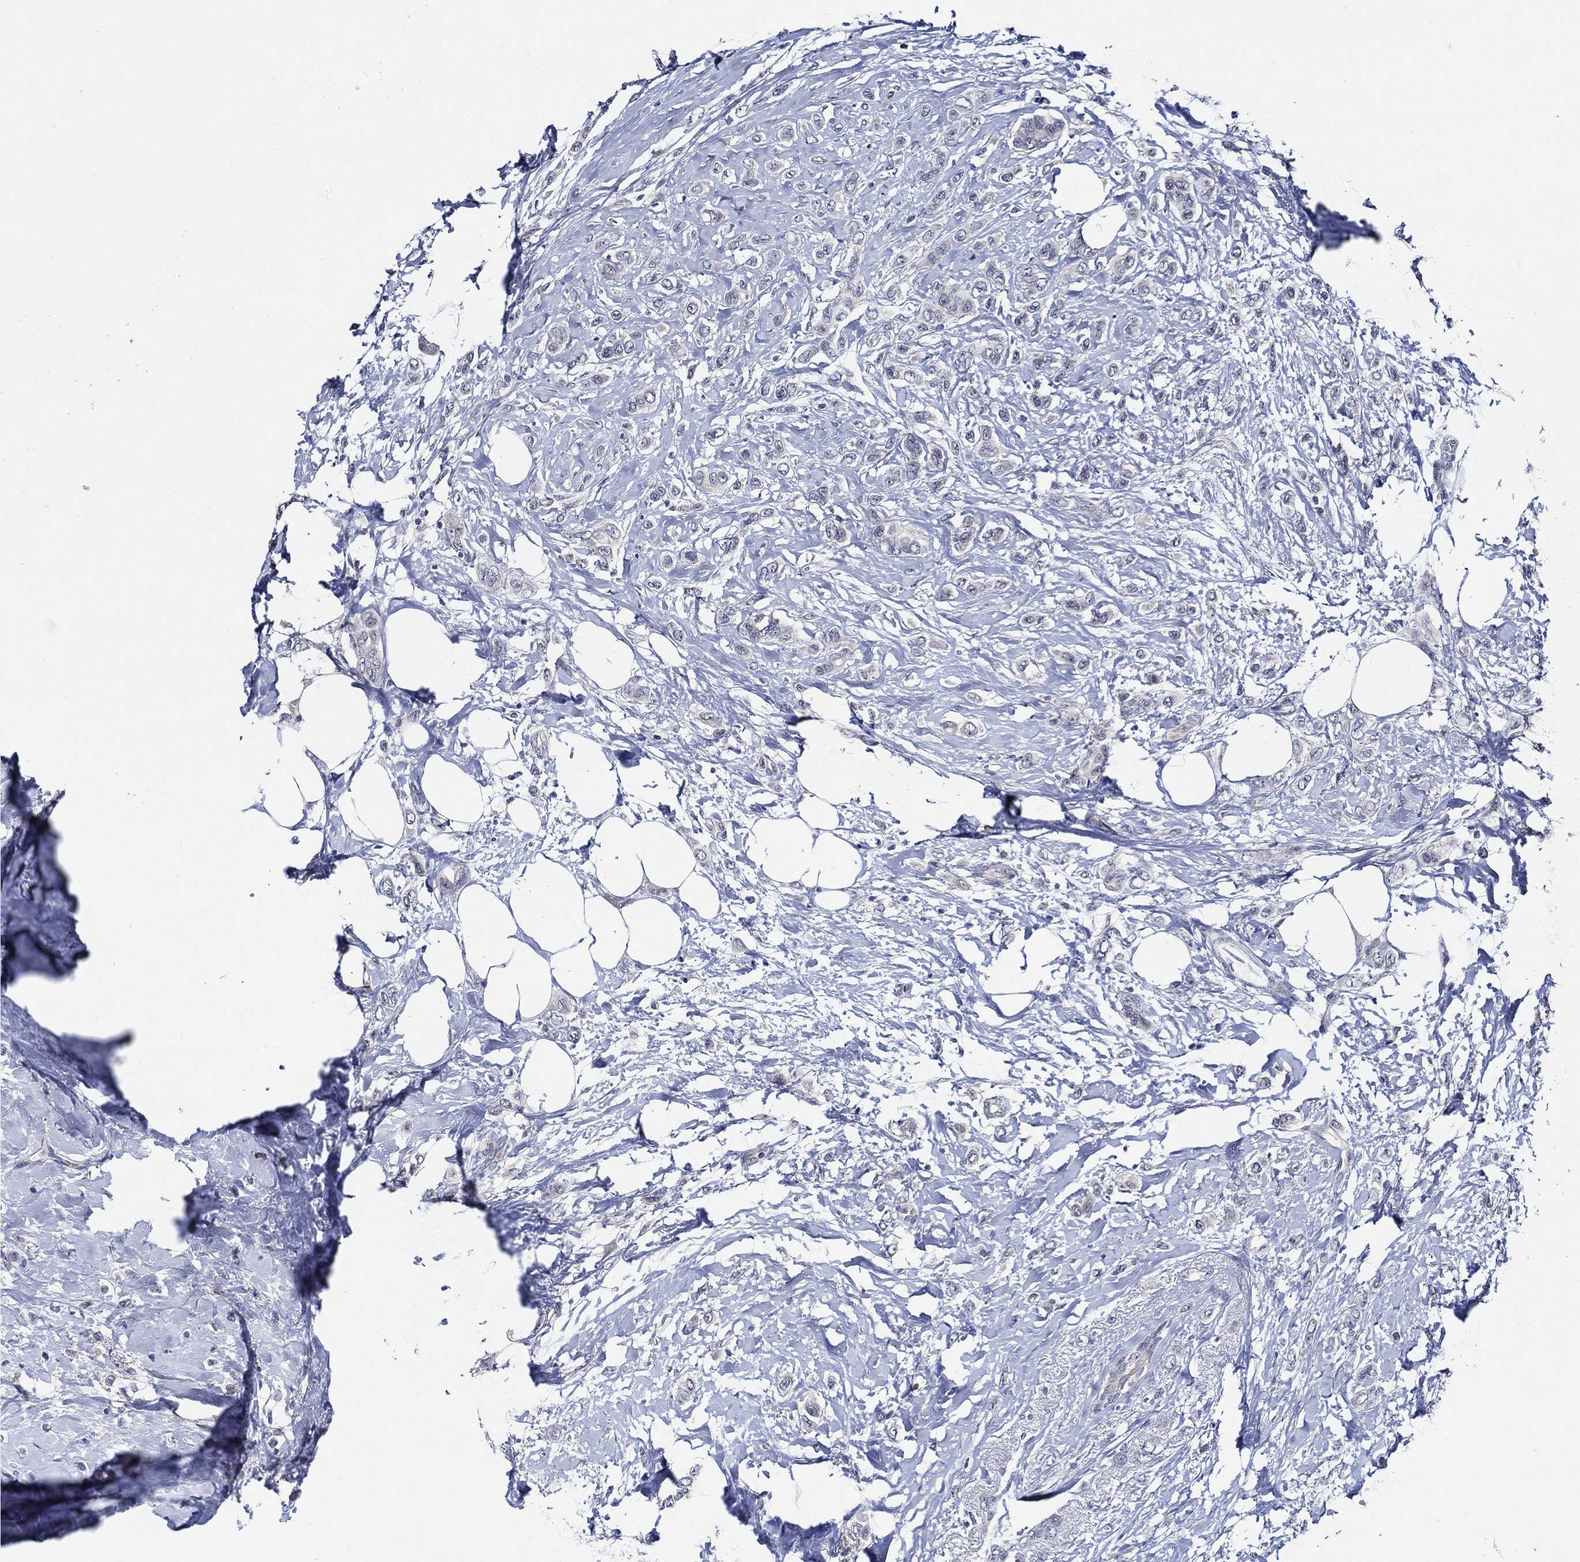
{"staining": {"intensity": "negative", "quantity": "none", "location": "none"}, "tissue": "breast cancer", "cell_type": "Tumor cells", "image_type": "cancer", "snomed": [{"axis": "morphology", "description": "Lobular carcinoma"}, {"axis": "topography", "description": "Breast"}], "caption": "Human lobular carcinoma (breast) stained for a protein using immunohistochemistry (IHC) demonstrates no staining in tumor cells.", "gene": "C8orf48", "patient": {"sex": "female", "age": 66}}